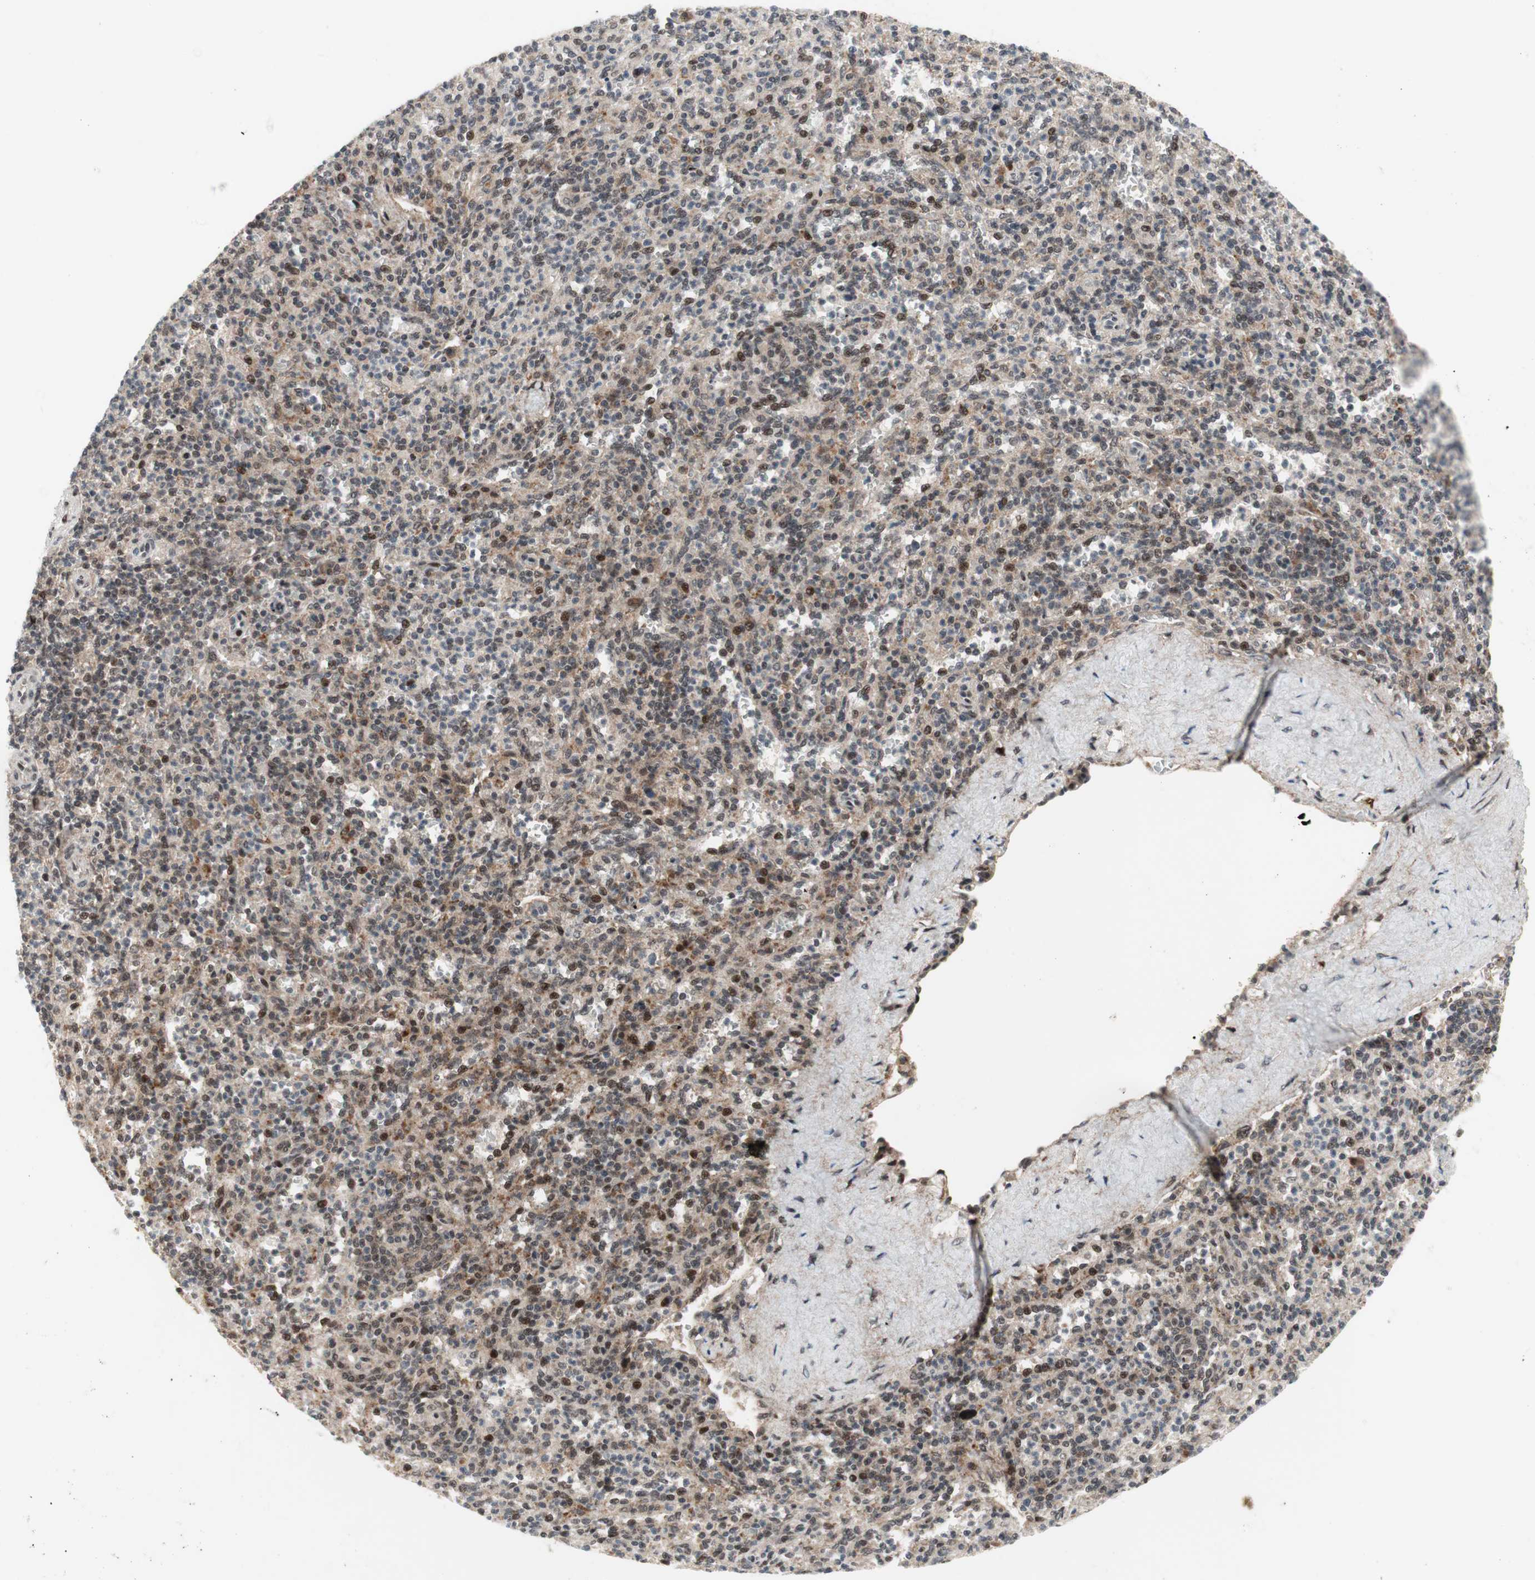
{"staining": {"intensity": "moderate", "quantity": "<25%", "location": "nuclear"}, "tissue": "spleen", "cell_type": "Cells in red pulp", "image_type": "normal", "snomed": [{"axis": "morphology", "description": "Normal tissue, NOS"}, {"axis": "topography", "description": "Spleen"}], "caption": "High-magnification brightfield microscopy of unremarkable spleen stained with DAB (brown) and counterstained with hematoxylin (blue). cells in red pulp exhibit moderate nuclear expression is appreciated in about<25% of cells.", "gene": "TCF12", "patient": {"sex": "male", "age": 36}}